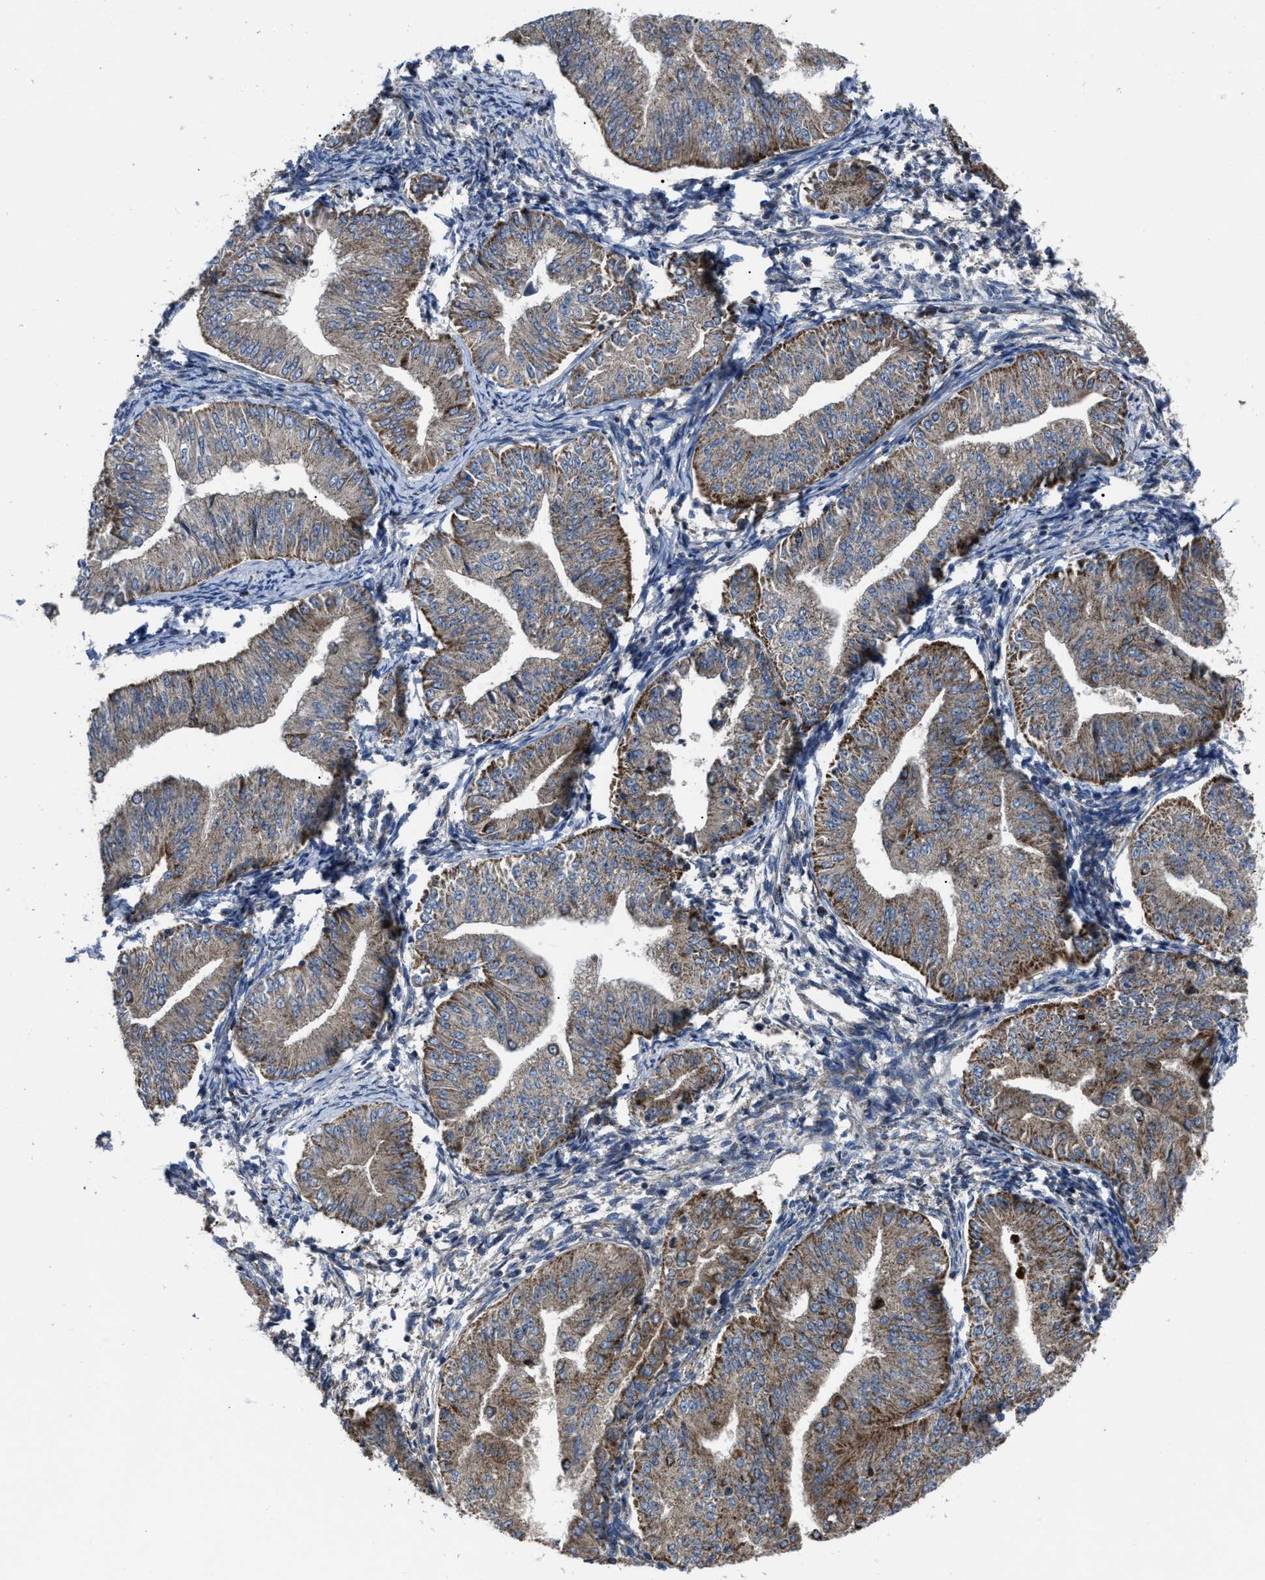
{"staining": {"intensity": "moderate", "quantity": ">75%", "location": "cytoplasmic/membranous"}, "tissue": "endometrial cancer", "cell_type": "Tumor cells", "image_type": "cancer", "snomed": [{"axis": "morphology", "description": "Normal tissue, NOS"}, {"axis": "morphology", "description": "Adenocarcinoma, NOS"}, {"axis": "topography", "description": "Endometrium"}], "caption": "IHC image of neoplastic tissue: endometrial adenocarcinoma stained using IHC displays medium levels of moderate protein expression localized specifically in the cytoplasmic/membranous of tumor cells, appearing as a cytoplasmic/membranous brown color.", "gene": "PASK", "patient": {"sex": "female", "age": 53}}